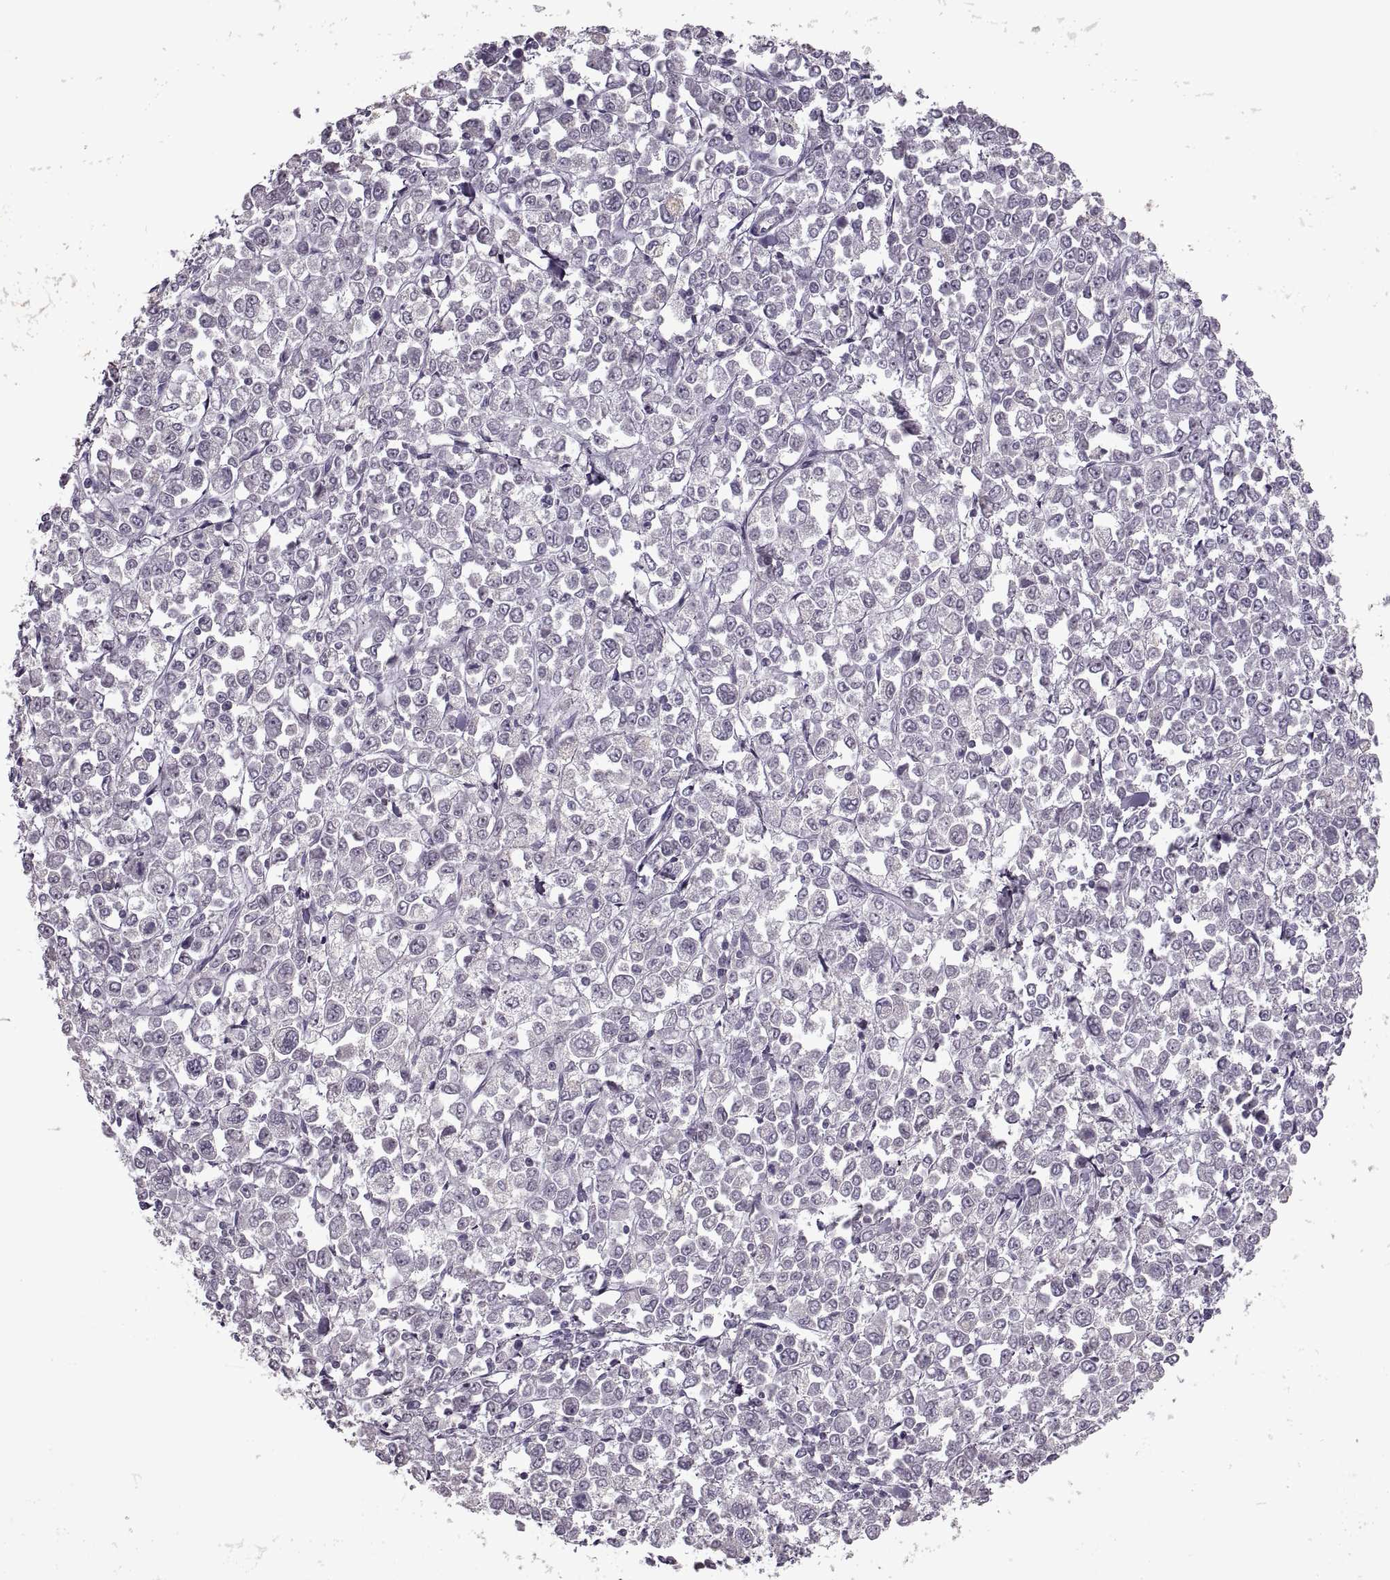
{"staining": {"intensity": "negative", "quantity": "none", "location": "none"}, "tissue": "stomach cancer", "cell_type": "Tumor cells", "image_type": "cancer", "snomed": [{"axis": "morphology", "description": "Adenocarcinoma, NOS"}, {"axis": "topography", "description": "Stomach, upper"}], "caption": "Tumor cells are negative for protein expression in human stomach cancer.", "gene": "MGAT4D", "patient": {"sex": "male", "age": 70}}